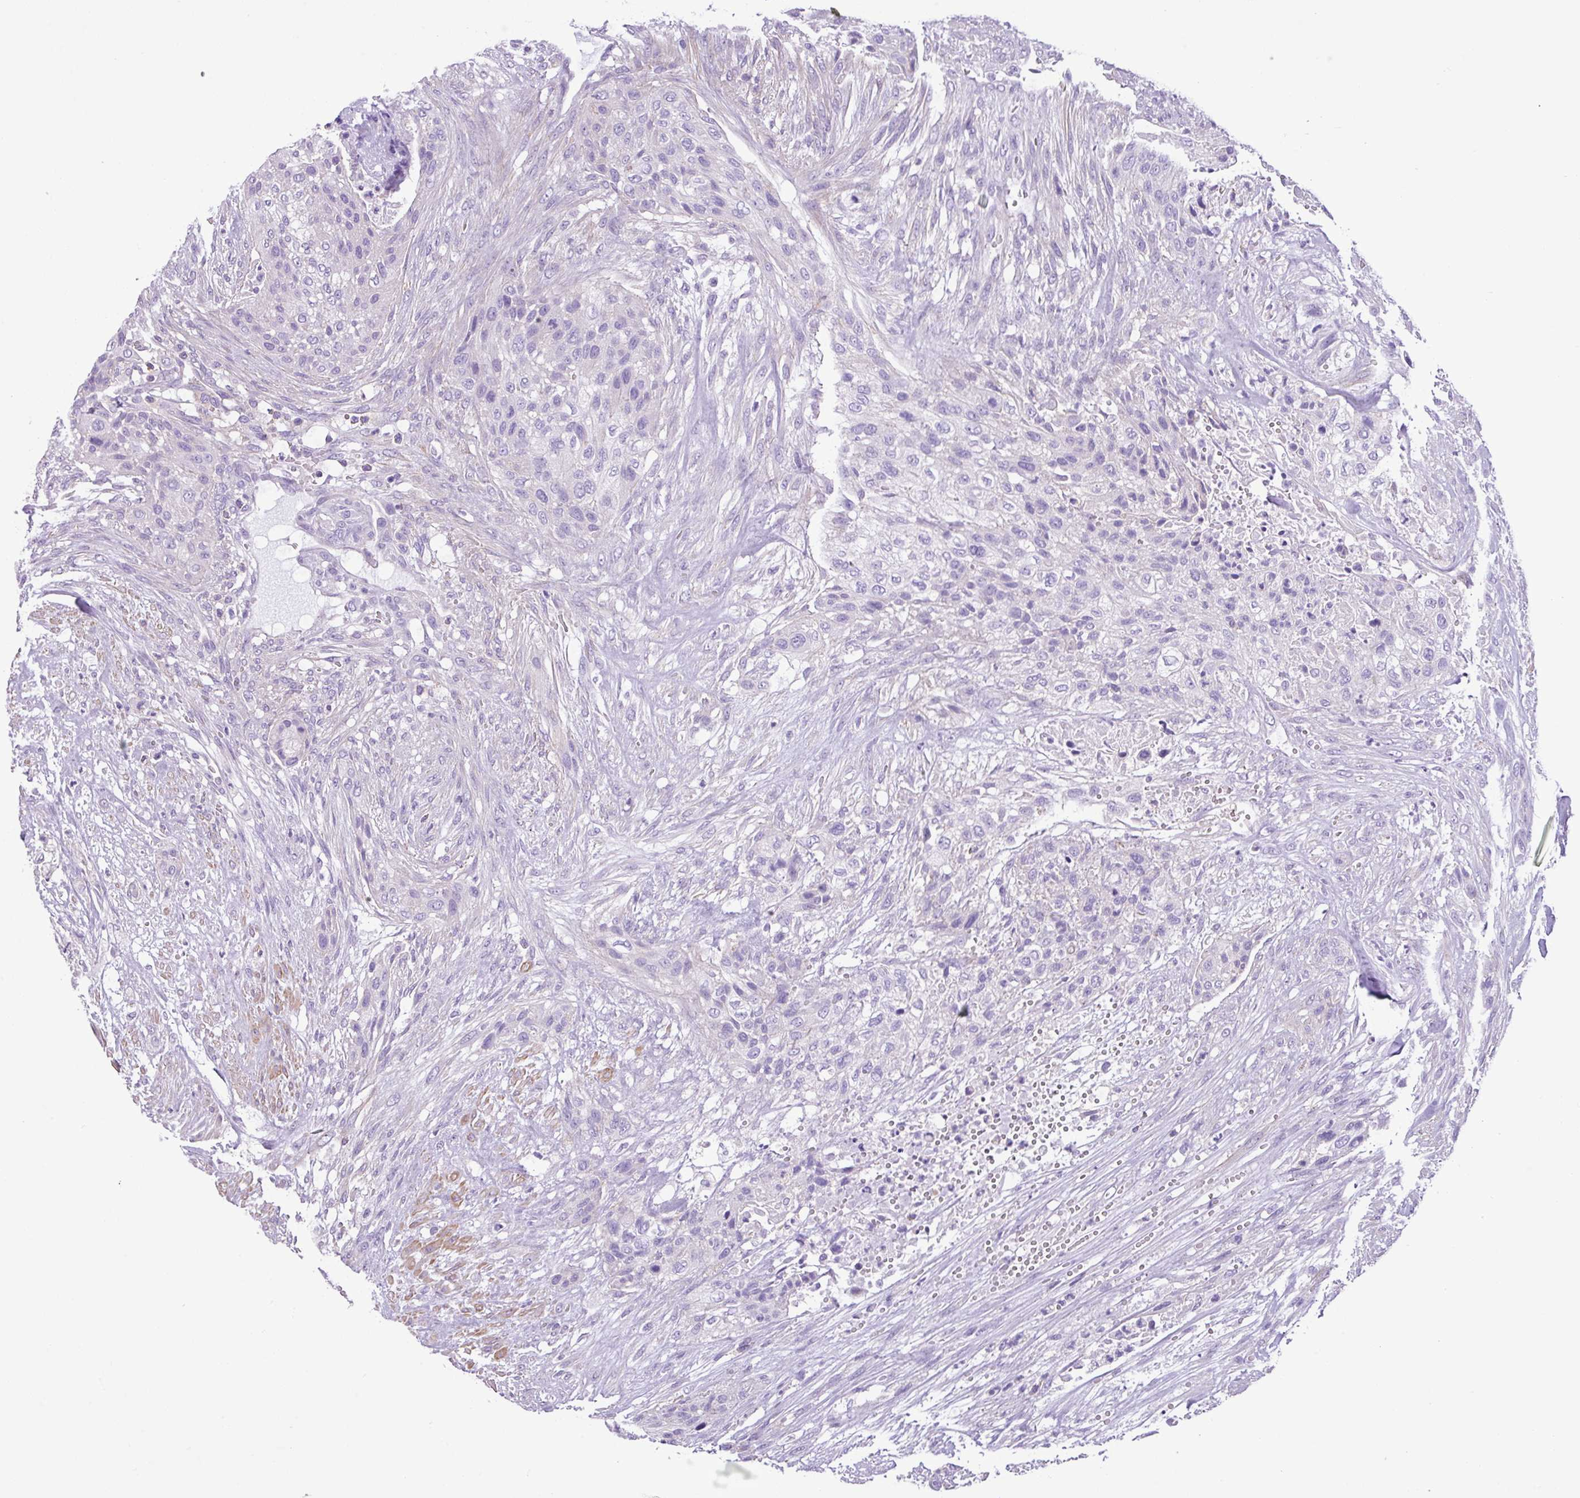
{"staining": {"intensity": "negative", "quantity": "none", "location": "none"}, "tissue": "urothelial cancer", "cell_type": "Tumor cells", "image_type": "cancer", "snomed": [{"axis": "morphology", "description": "Urothelial carcinoma, High grade"}, {"axis": "topography", "description": "Urinary bladder"}], "caption": "DAB immunohistochemical staining of human urothelial carcinoma (high-grade) displays no significant staining in tumor cells.", "gene": "ZNF334", "patient": {"sex": "male", "age": 35}}